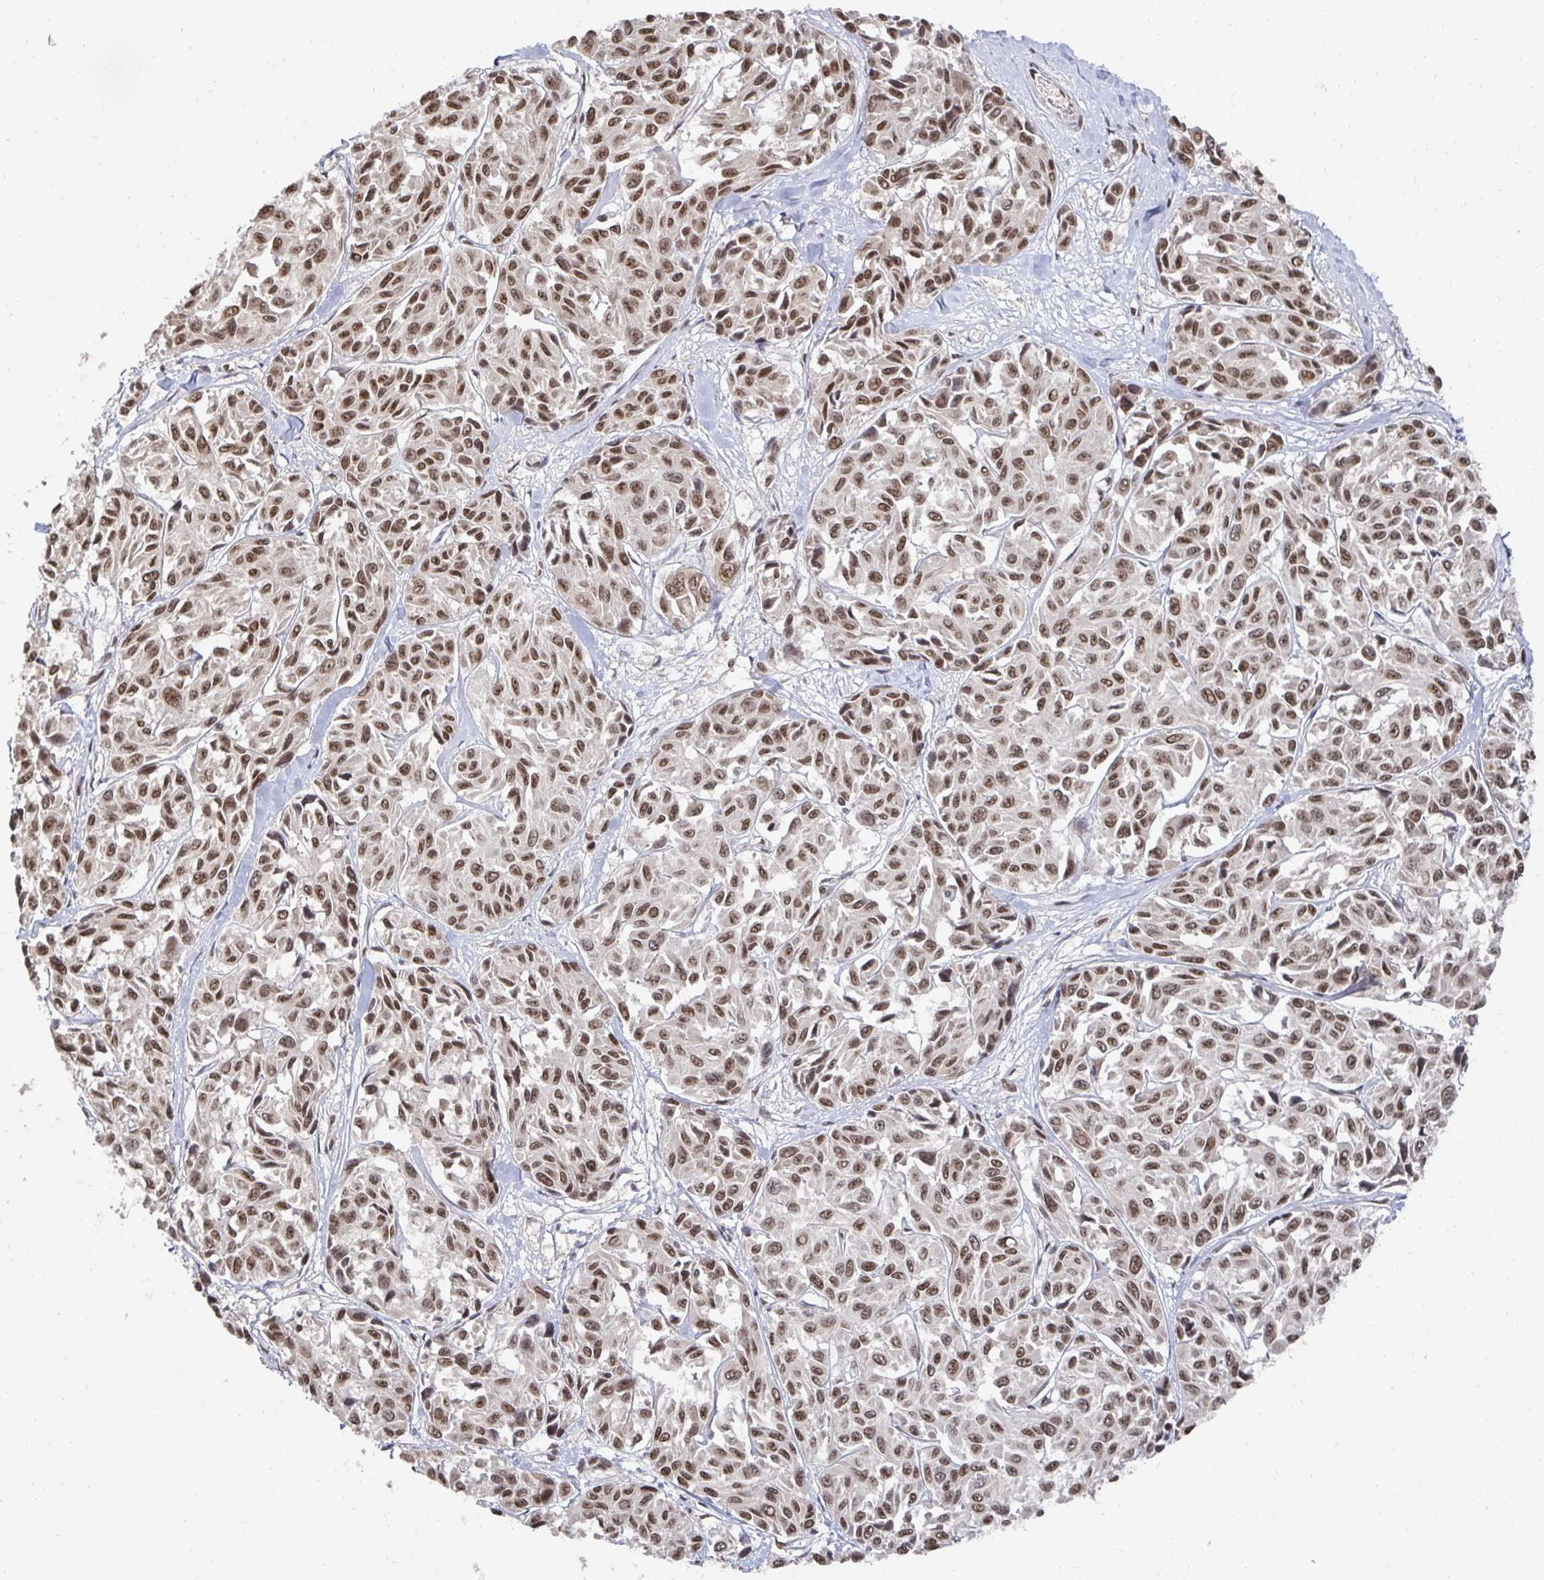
{"staining": {"intensity": "moderate", "quantity": ">75%", "location": "nuclear"}, "tissue": "melanoma", "cell_type": "Tumor cells", "image_type": "cancer", "snomed": [{"axis": "morphology", "description": "Malignant melanoma, NOS"}, {"axis": "topography", "description": "Skin"}], "caption": "The image exhibits a brown stain indicating the presence of a protein in the nuclear of tumor cells in melanoma.", "gene": "GTF3C6", "patient": {"sex": "female", "age": 66}}